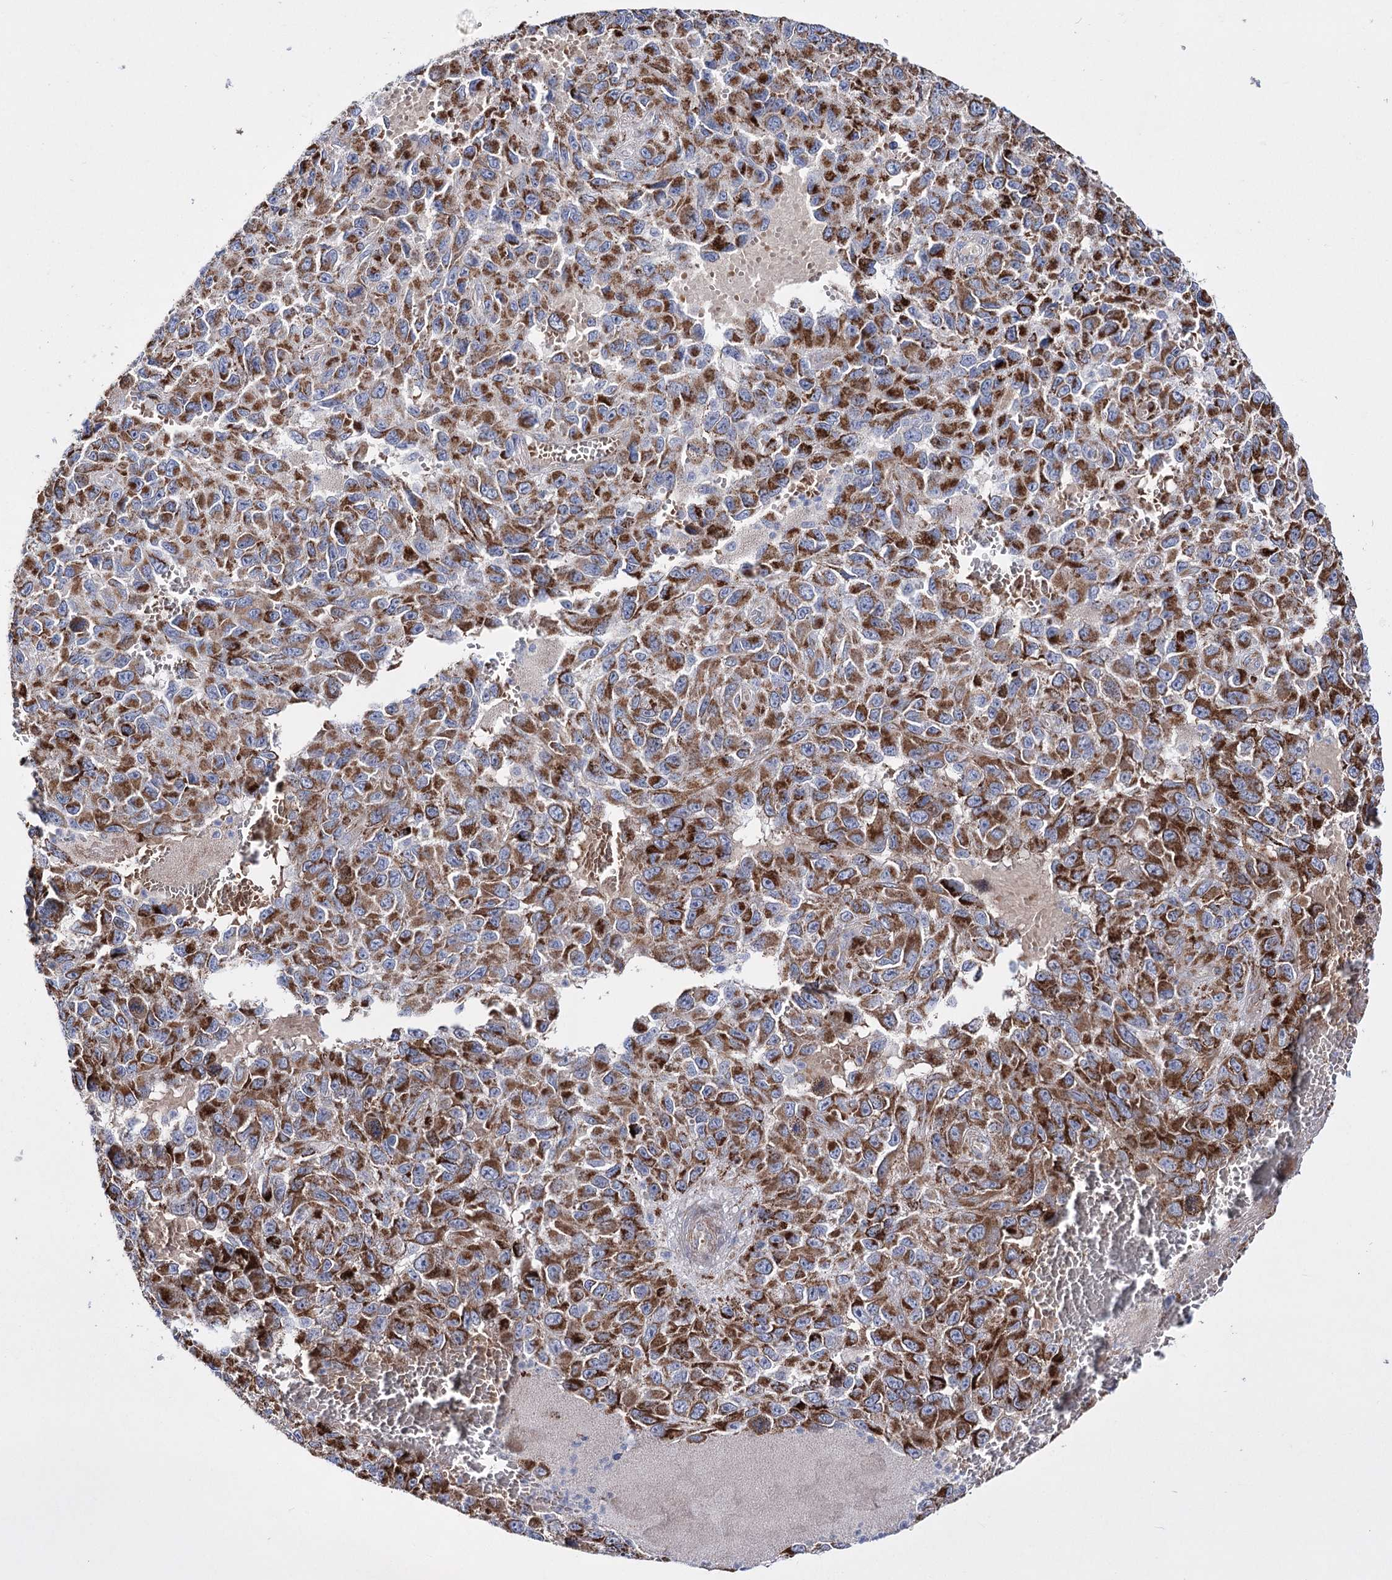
{"staining": {"intensity": "strong", "quantity": ">75%", "location": "cytoplasmic/membranous"}, "tissue": "melanoma", "cell_type": "Tumor cells", "image_type": "cancer", "snomed": [{"axis": "morphology", "description": "Normal tissue, NOS"}, {"axis": "morphology", "description": "Malignant melanoma, NOS"}, {"axis": "topography", "description": "Skin"}], "caption": "Protein expression analysis of human malignant melanoma reveals strong cytoplasmic/membranous expression in about >75% of tumor cells. The protein is shown in brown color, while the nuclei are stained blue.", "gene": "OSBPL5", "patient": {"sex": "female", "age": 96}}